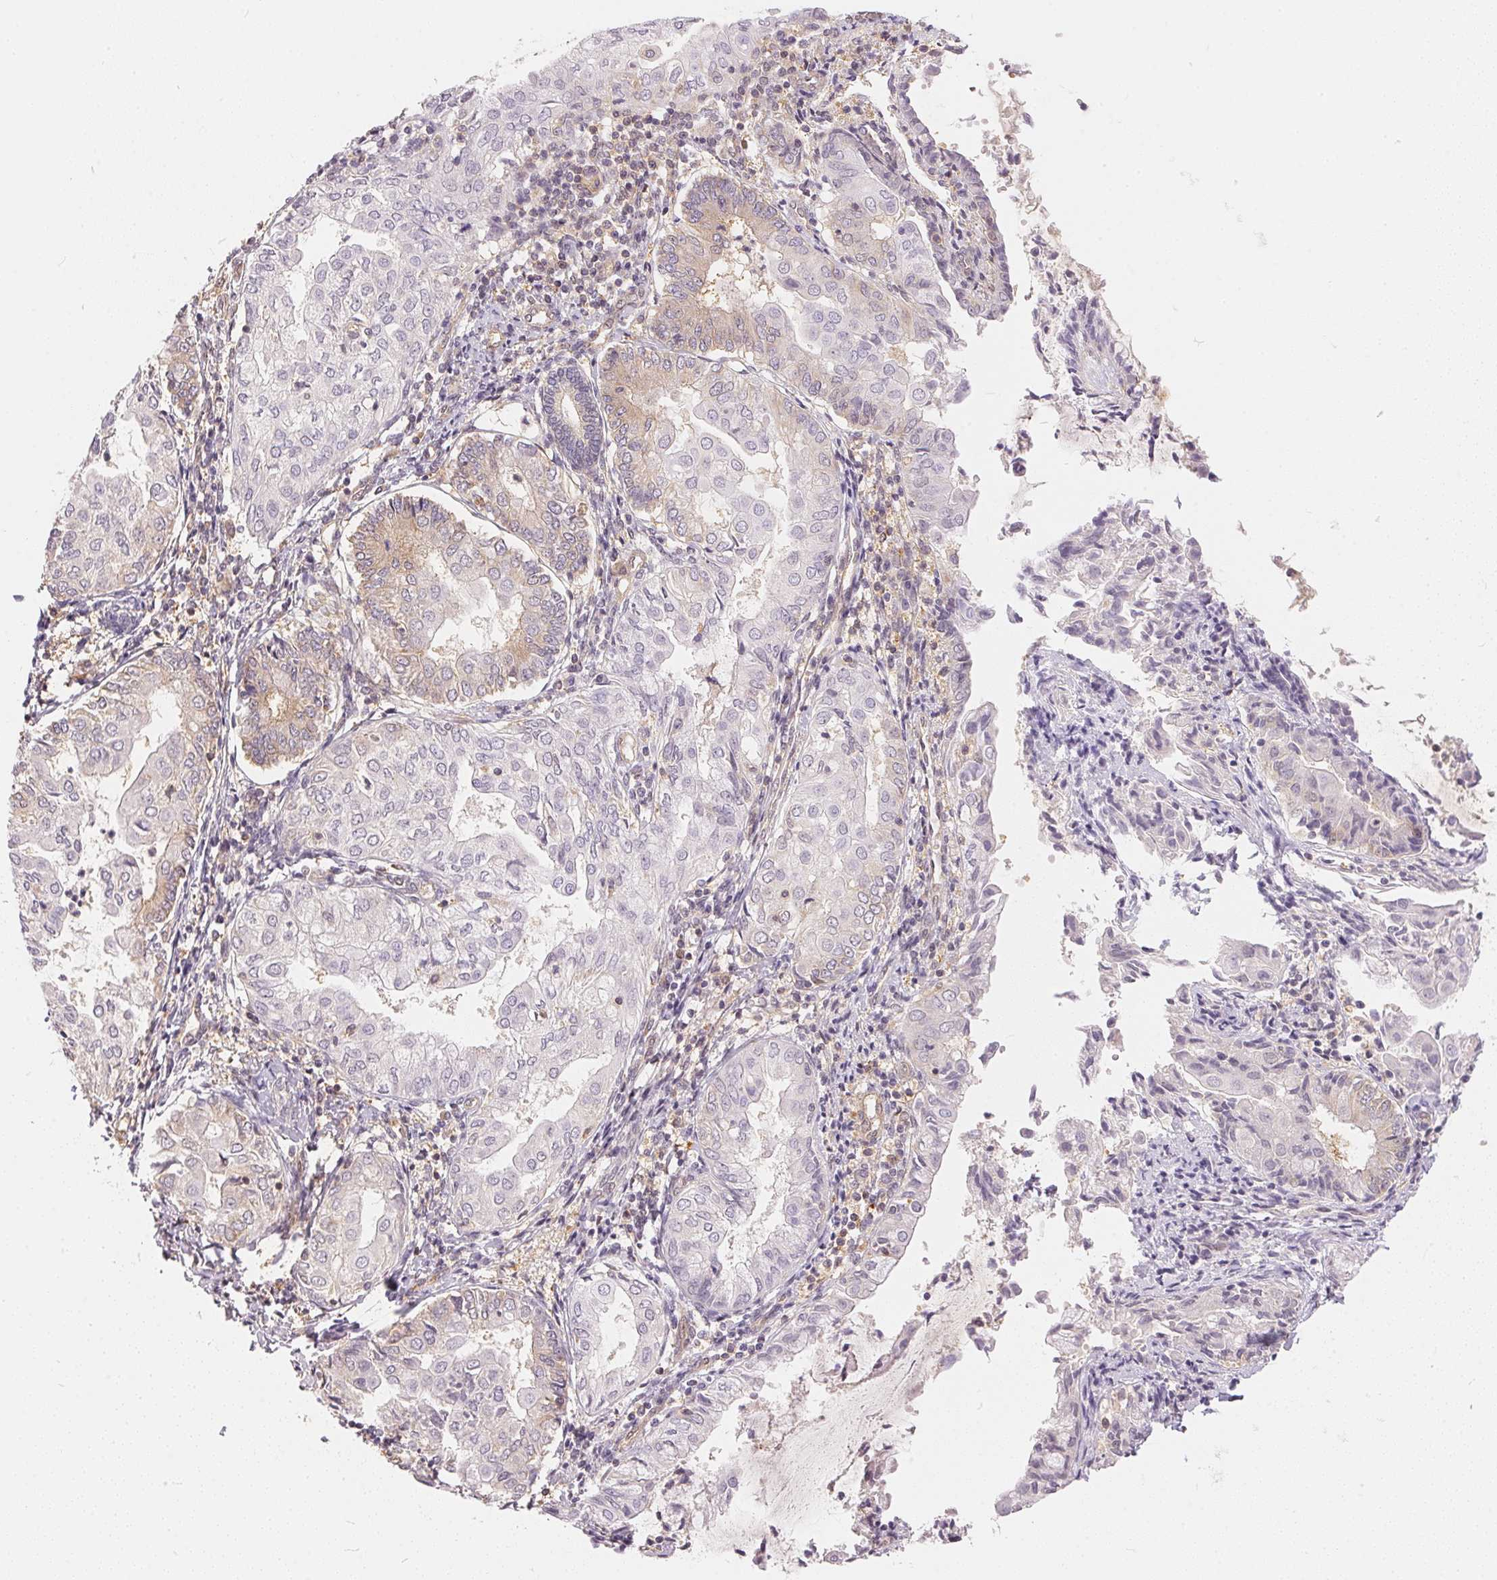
{"staining": {"intensity": "weak", "quantity": "<25%", "location": "cytoplasmic/membranous"}, "tissue": "endometrial cancer", "cell_type": "Tumor cells", "image_type": "cancer", "snomed": [{"axis": "morphology", "description": "Adenocarcinoma, NOS"}, {"axis": "topography", "description": "Endometrium"}], "caption": "Endometrial cancer was stained to show a protein in brown. There is no significant expression in tumor cells. (Brightfield microscopy of DAB immunohistochemistry (IHC) at high magnification).", "gene": "BLMH", "patient": {"sex": "female", "age": 68}}